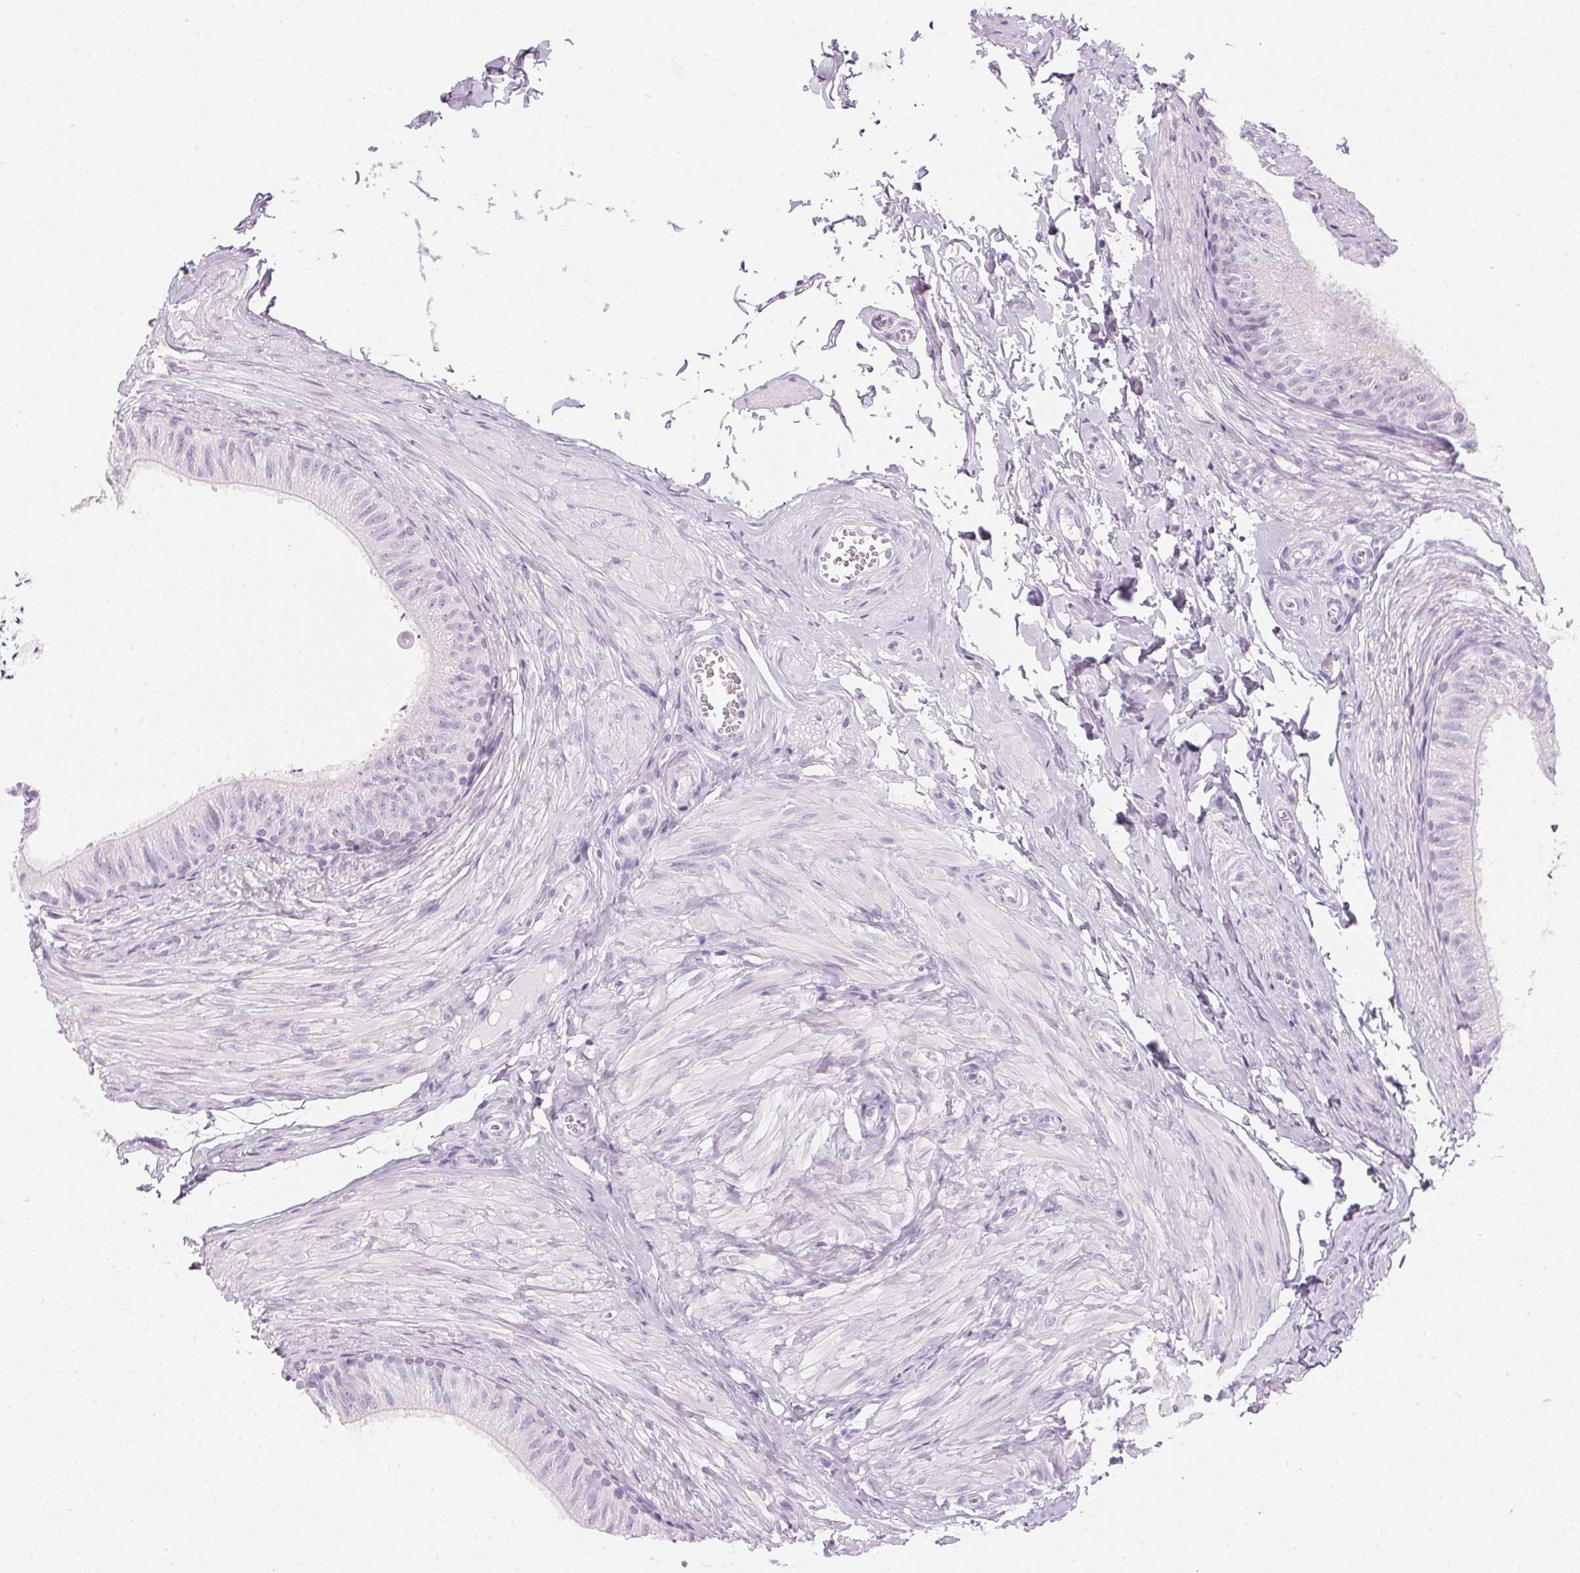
{"staining": {"intensity": "negative", "quantity": "none", "location": "none"}, "tissue": "epididymis", "cell_type": "Glandular cells", "image_type": "normal", "snomed": [{"axis": "morphology", "description": "Normal tissue, NOS"}, {"axis": "topography", "description": "Epididymis, spermatic cord, NOS"}, {"axis": "topography", "description": "Epididymis"}, {"axis": "topography", "description": "Peripheral nerve tissue"}], "caption": "Protein analysis of normal epididymis displays no significant staining in glandular cells.", "gene": "IGFBP1", "patient": {"sex": "male", "age": 29}}